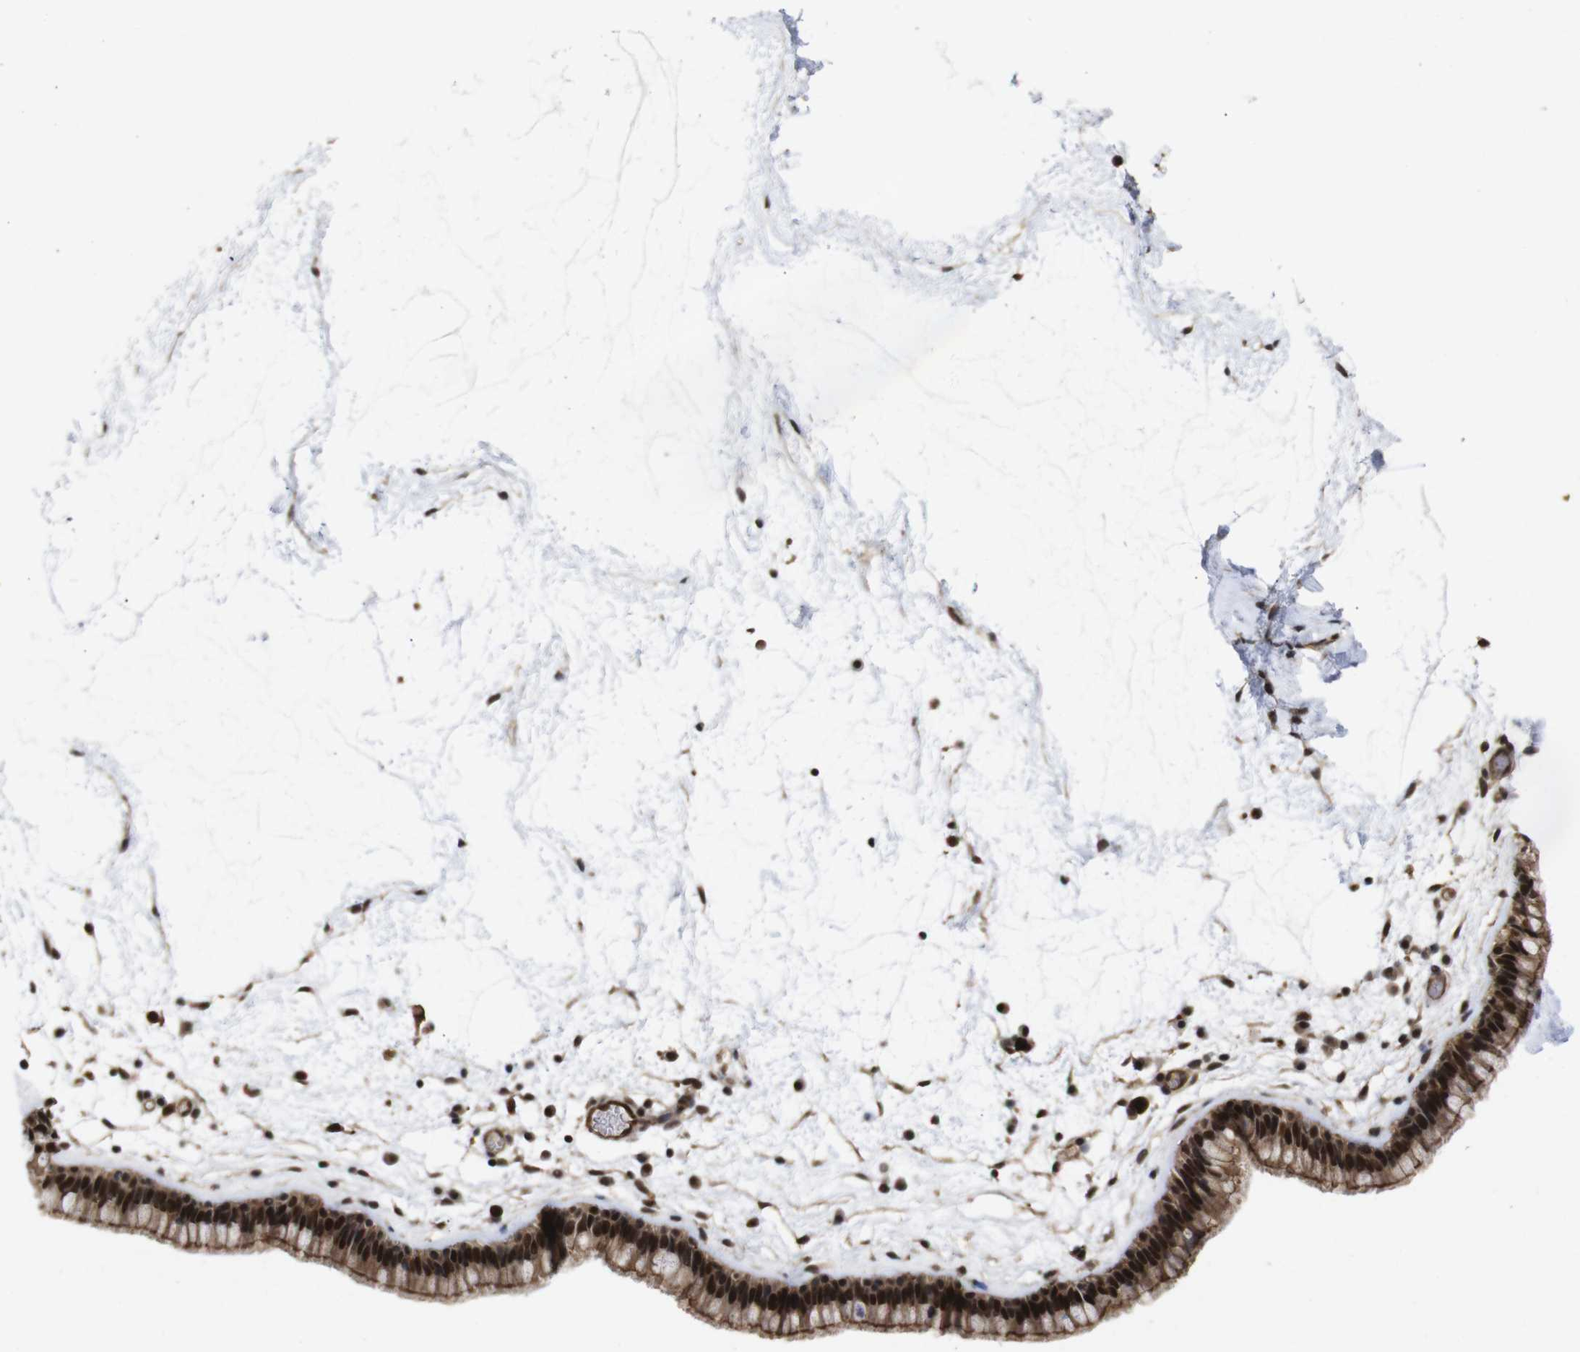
{"staining": {"intensity": "strong", "quantity": ">75%", "location": "cytoplasmic/membranous,nuclear"}, "tissue": "nasopharynx", "cell_type": "Respiratory epithelial cells", "image_type": "normal", "snomed": [{"axis": "morphology", "description": "Normal tissue, NOS"}, {"axis": "morphology", "description": "Inflammation, NOS"}, {"axis": "topography", "description": "Nasopharynx"}], "caption": "Immunohistochemistry (IHC) (DAB) staining of normal human nasopharynx shows strong cytoplasmic/membranous,nuclear protein positivity in approximately >75% of respiratory epithelial cells.", "gene": "NANOS1", "patient": {"sex": "male", "age": 48}}